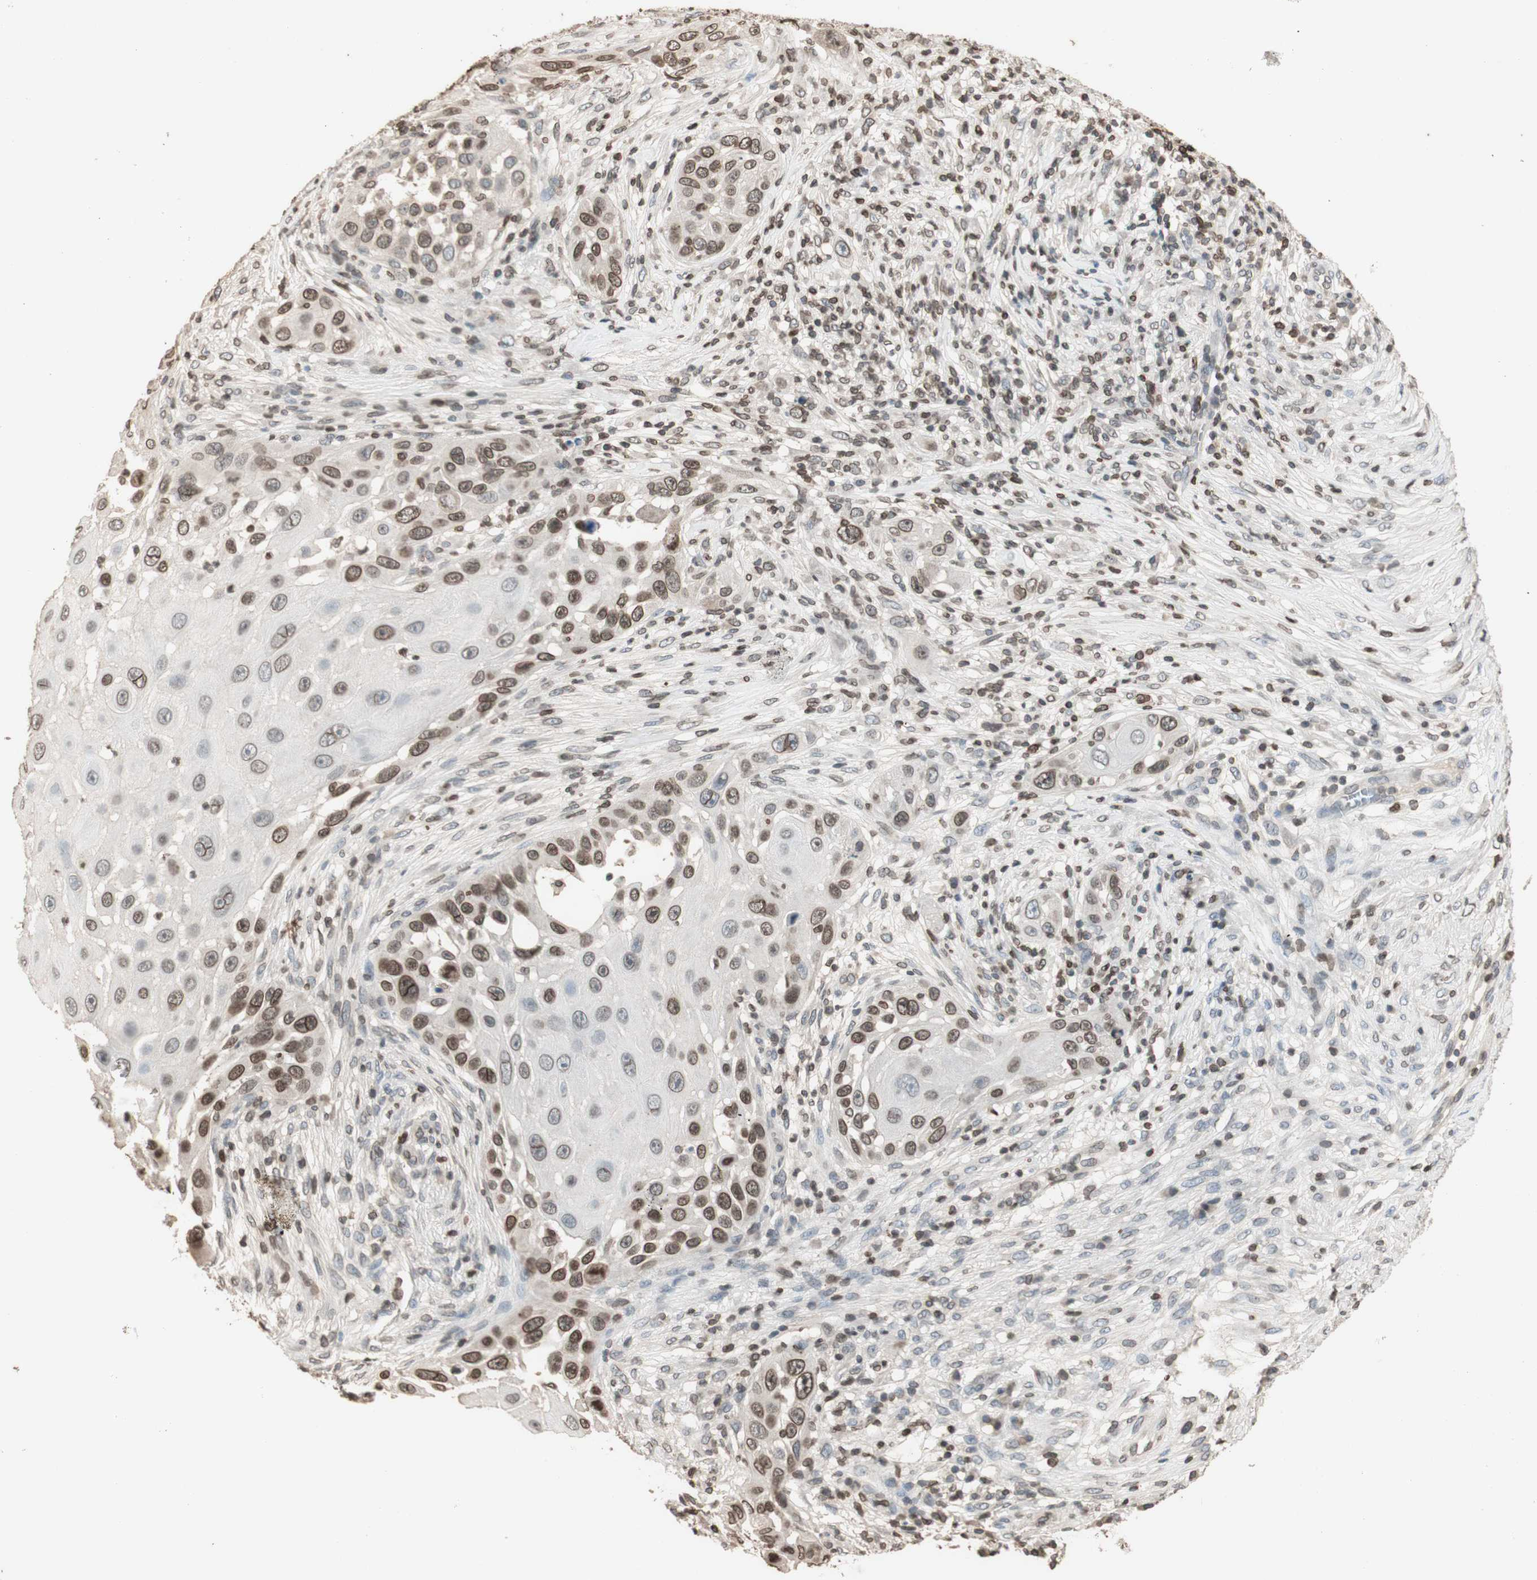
{"staining": {"intensity": "moderate", "quantity": ">75%", "location": "cytoplasmic/membranous,nuclear"}, "tissue": "skin cancer", "cell_type": "Tumor cells", "image_type": "cancer", "snomed": [{"axis": "morphology", "description": "Squamous cell carcinoma, NOS"}, {"axis": "topography", "description": "Skin"}], "caption": "DAB immunohistochemical staining of skin cancer (squamous cell carcinoma) demonstrates moderate cytoplasmic/membranous and nuclear protein expression in about >75% of tumor cells.", "gene": "TMPO", "patient": {"sex": "female", "age": 44}}